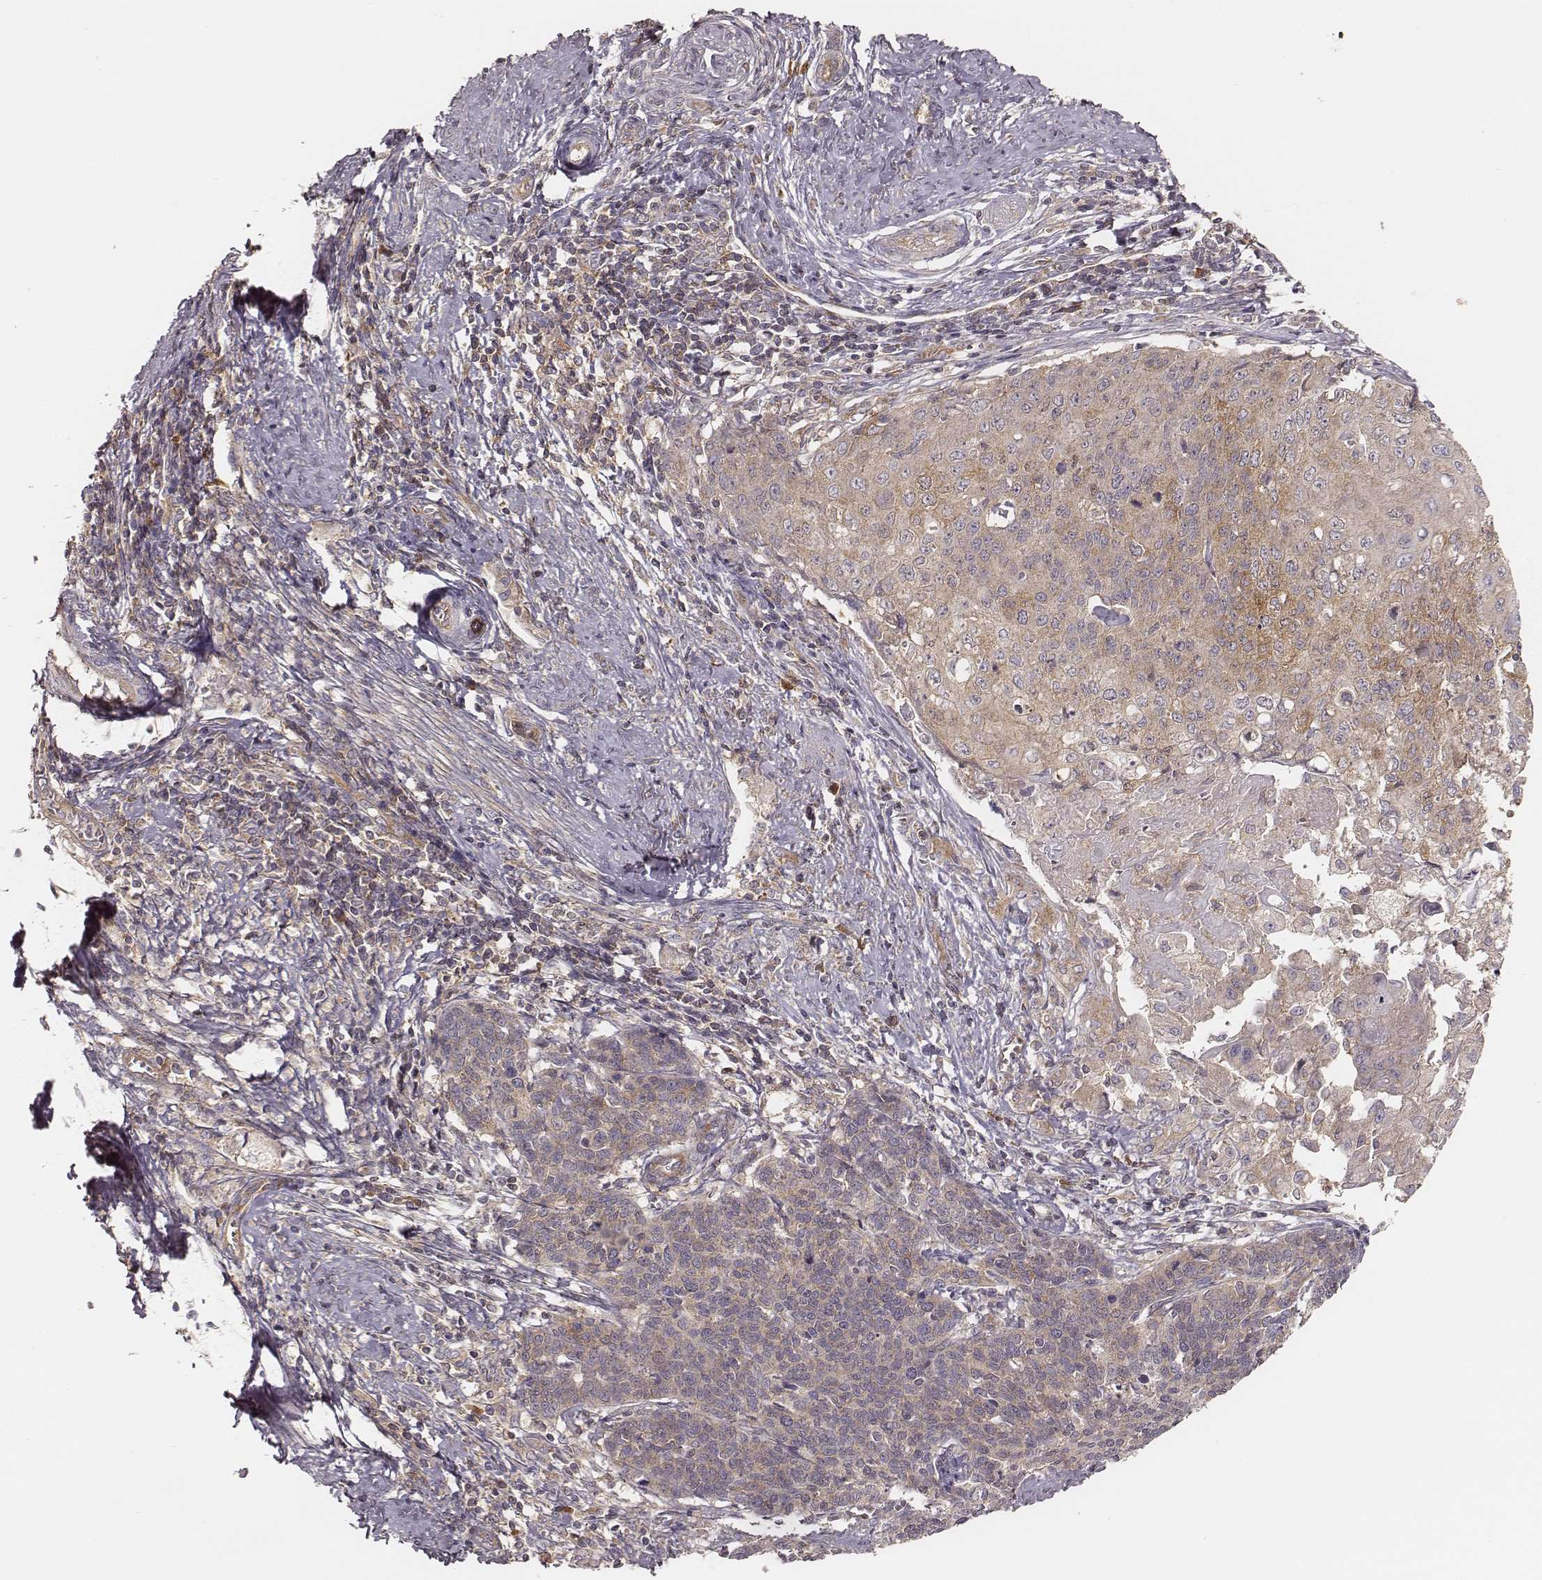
{"staining": {"intensity": "weak", "quantity": "25%-75%", "location": "cytoplasmic/membranous"}, "tissue": "cervical cancer", "cell_type": "Tumor cells", "image_type": "cancer", "snomed": [{"axis": "morphology", "description": "Squamous cell carcinoma, NOS"}, {"axis": "topography", "description": "Cervix"}], "caption": "An IHC micrograph of neoplastic tissue is shown. Protein staining in brown highlights weak cytoplasmic/membranous positivity in cervical cancer within tumor cells.", "gene": "CARS1", "patient": {"sex": "female", "age": 39}}